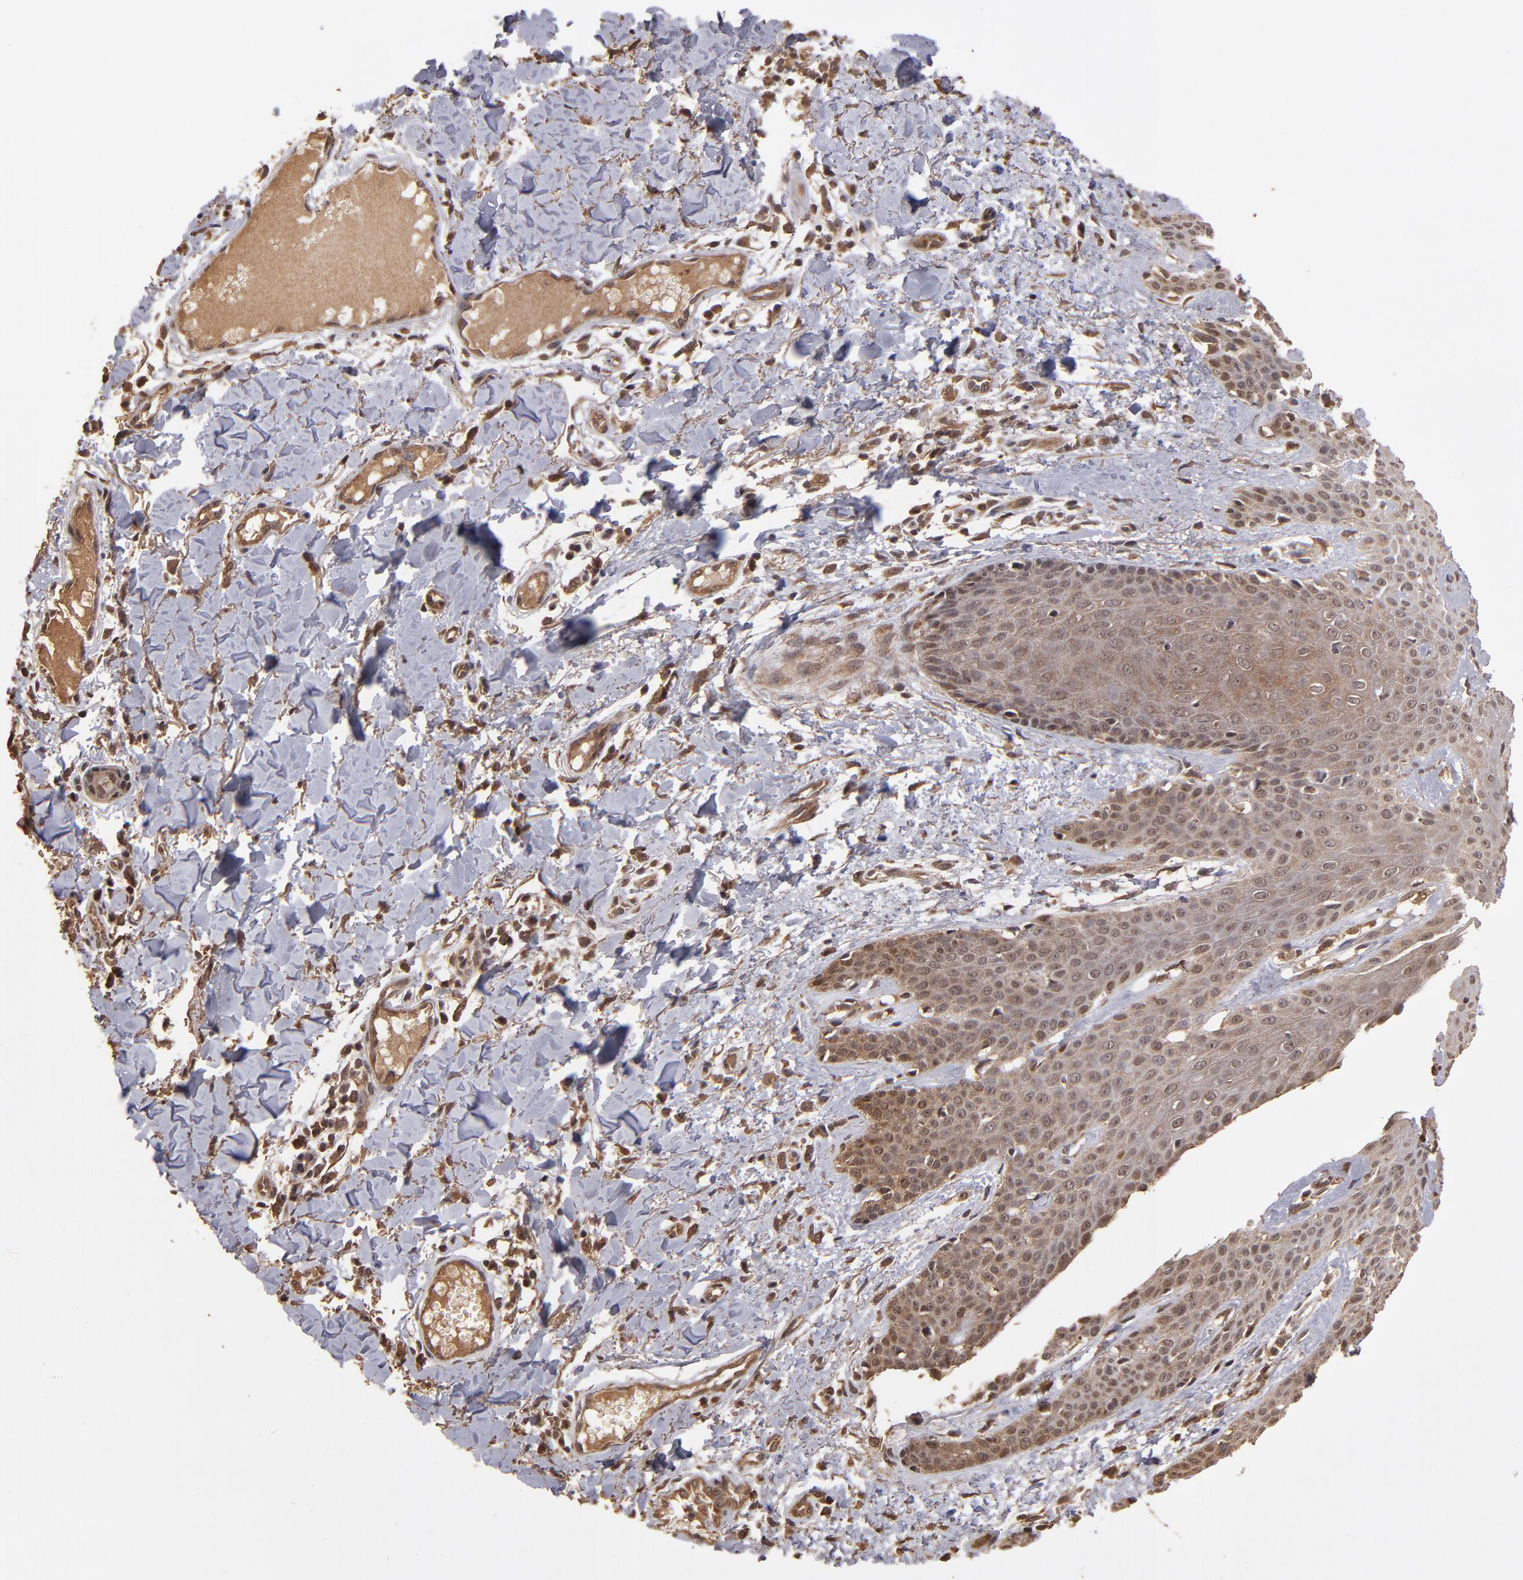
{"staining": {"intensity": "moderate", "quantity": ">75%", "location": "cytoplasmic/membranous"}, "tissue": "skin cancer", "cell_type": "Tumor cells", "image_type": "cancer", "snomed": [{"axis": "morphology", "description": "Basal cell carcinoma"}, {"axis": "topography", "description": "Skin"}], "caption": "Immunohistochemistry histopathology image of human skin basal cell carcinoma stained for a protein (brown), which reveals medium levels of moderate cytoplasmic/membranous staining in about >75% of tumor cells.", "gene": "NFE2L2", "patient": {"sex": "male", "age": 67}}